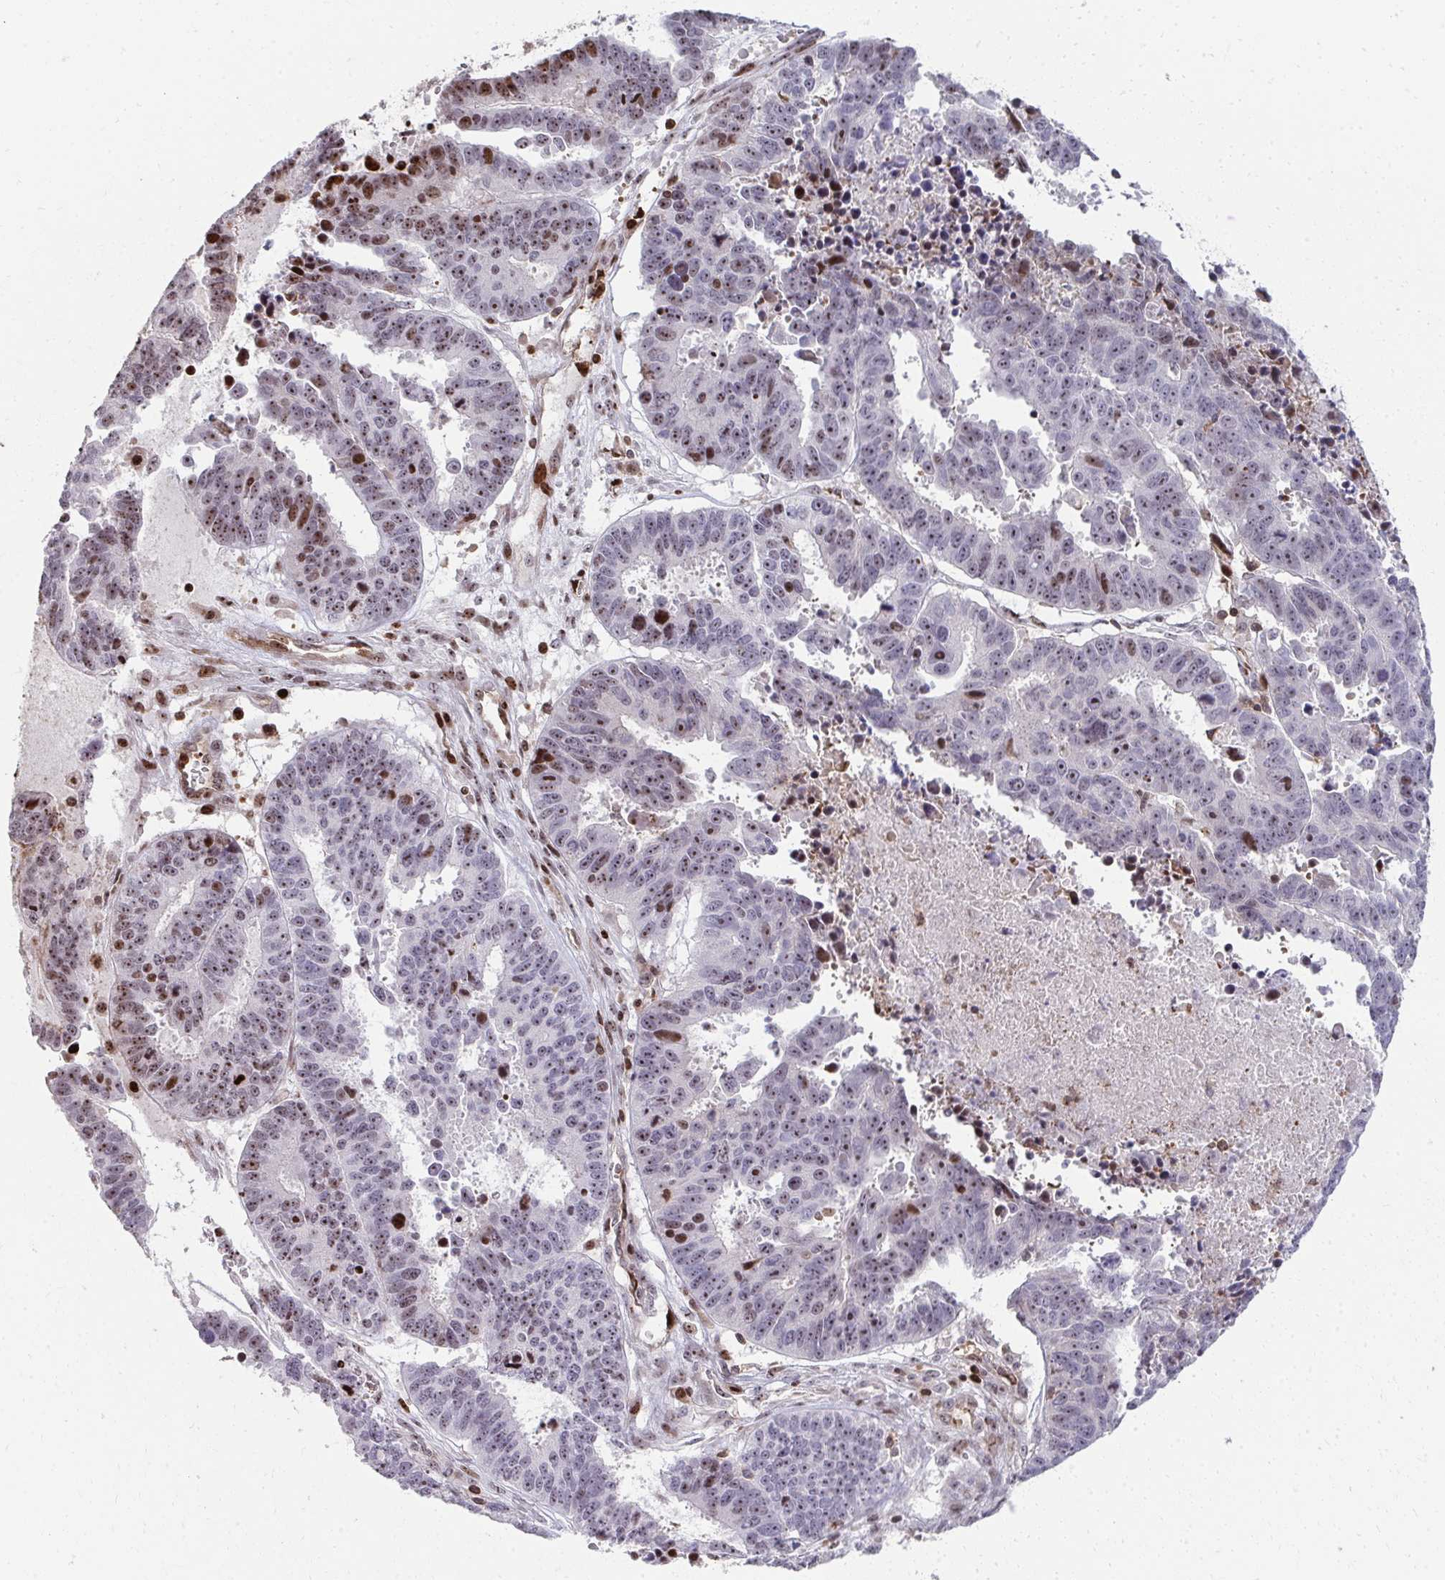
{"staining": {"intensity": "moderate", "quantity": "25%-75%", "location": "nuclear"}, "tissue": "ovarian cancer", "cell_type": "Tumor cells", "image_type": "cancer", "snomed": [{"axis": "morphology", "description": "Carcinoma, endometroid"}, {"axis": "morphology", "description": "Cystadenocarcinoma, serous, NOS"}, {"axis": "topography", "description": "Ovary"}], "caption": "Protein staining of serous cystadenocarcinoma (ovarian) tissue exhibits moderate nuclear expression in approximately 25%-75% of tumor cells.", "gene": "FOXN3", "patient": {"sex": "female", "age": 45}}